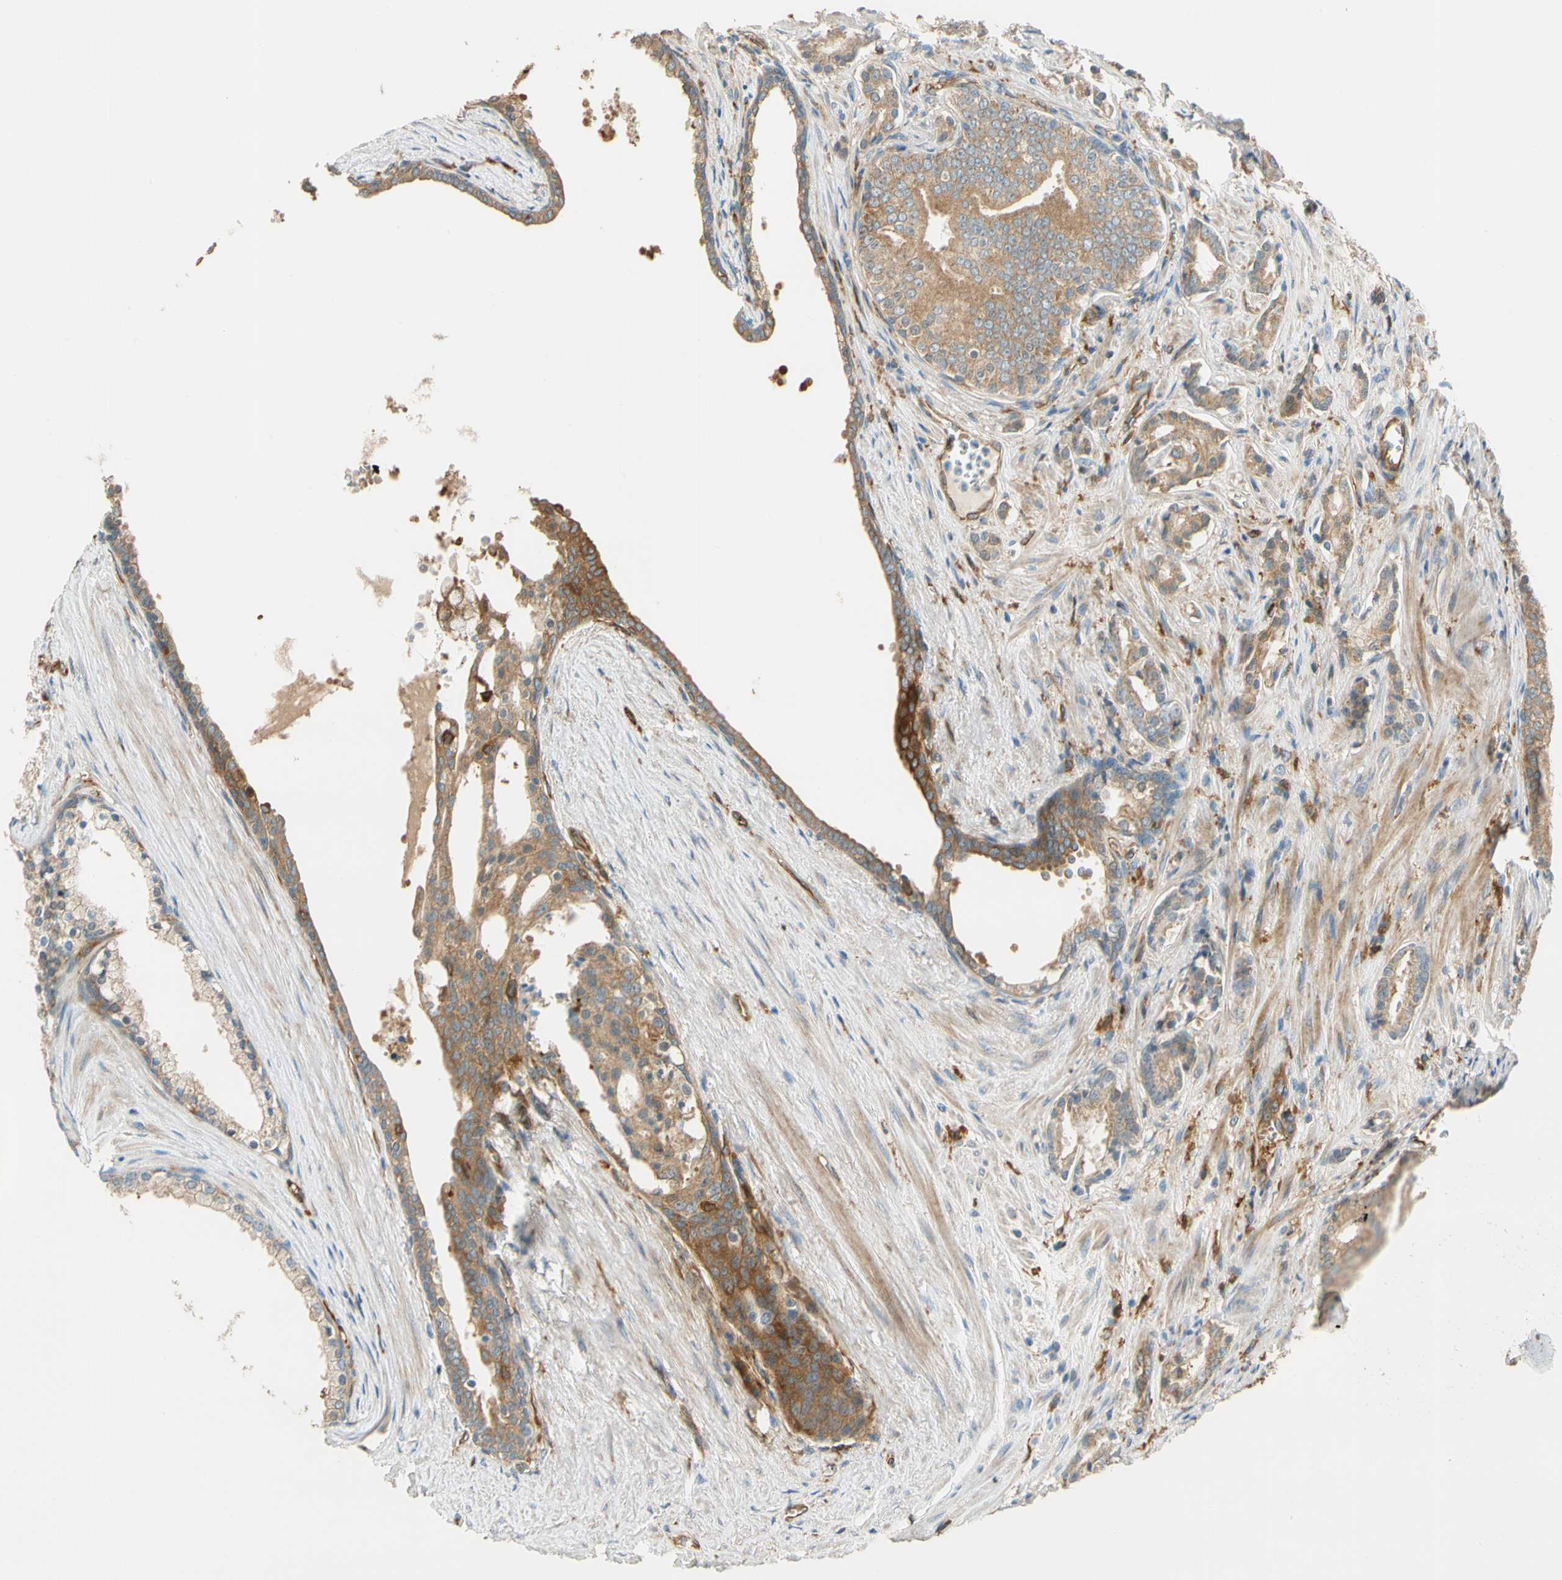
{"staining": {"intensity": "moderate", "quantity": ">75%", "location": "cytoplasmic/membranous"}, "tissue": "prostate cancer", "cell_type": "Tumor cells", "image_type": "cancer", "snomed": [{"axis": "morphology", "description": "Adenocarcinoma, Low grade"}, {"axis": "topography", "description": "Prostate"}], "caption": "There is medium levels of moderate cytoplasmic/membranous expression in tumor cells of prostate adenocarcinoma (low-grade), as demonstrated by immunohistochemical staining (brown color).", "gene": "PARP14", "patient": {"sex": "male", "age": 58}}